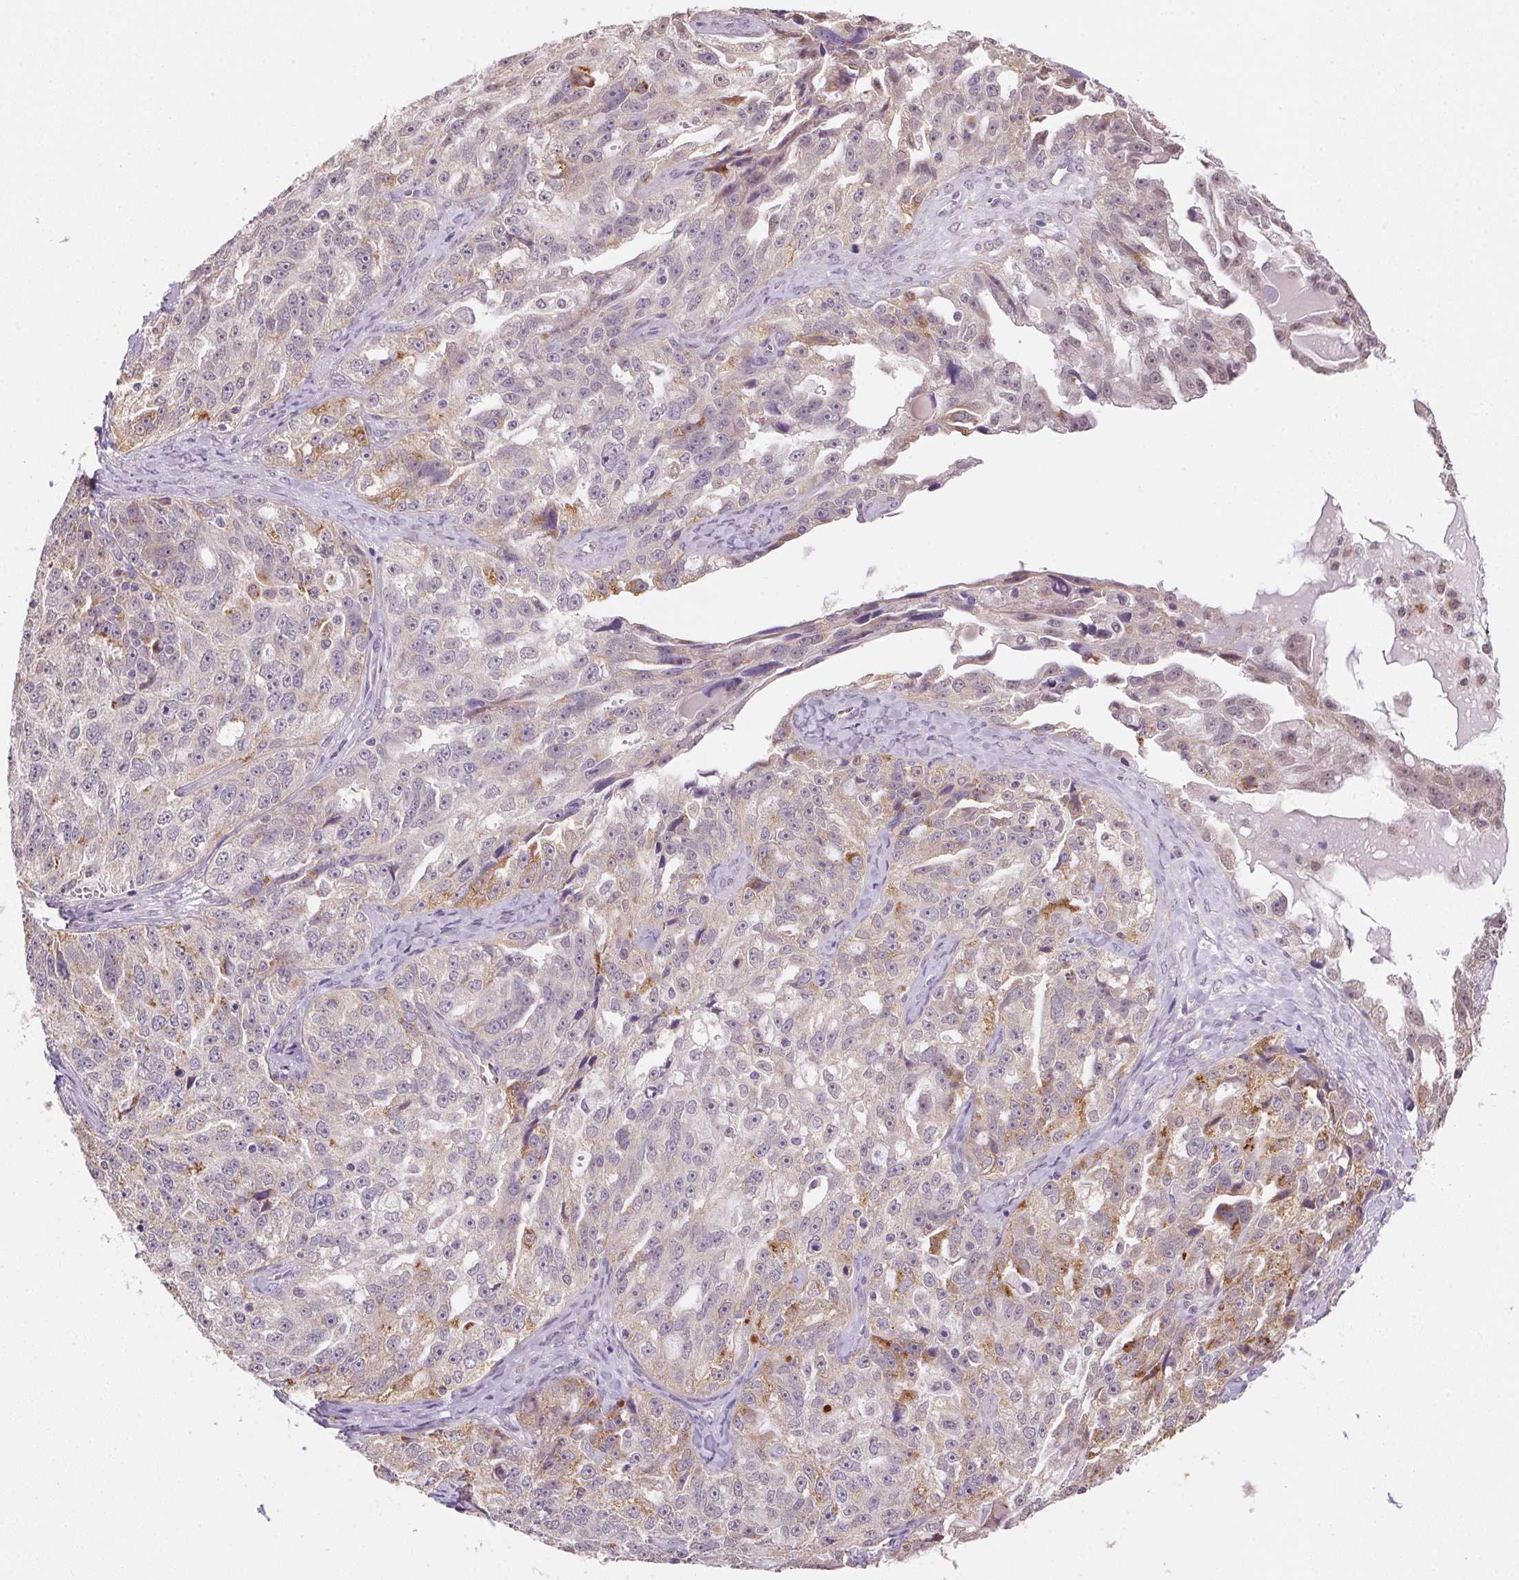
{"staining": {"intensity": "moderate", "quantity": "<25%", "location": "cytoplasmic/membranous"}, "tissue": "ovarian cancer", "cell_type": "Tumor cells", "image_type": "cancer", "snomed": [{"axis": "morphology", "description": "Cystadenocarcinoma, serous, NOS"}, {"axis": "topography", "description": "Ovary"}], "caption": "Immunohistochemistry (DAB (3,3'-diaminobenzidine)) staining of serous cystadenocarcinoma (ovarian) displays moderate cytoplasmic/membranous protein staining in approximately <25% of tumor cells. The protein is shown in brown color, while the nuclei are stained blue.", "gene": "METTL13", "patient": {"sex": "female", "age": 51}}